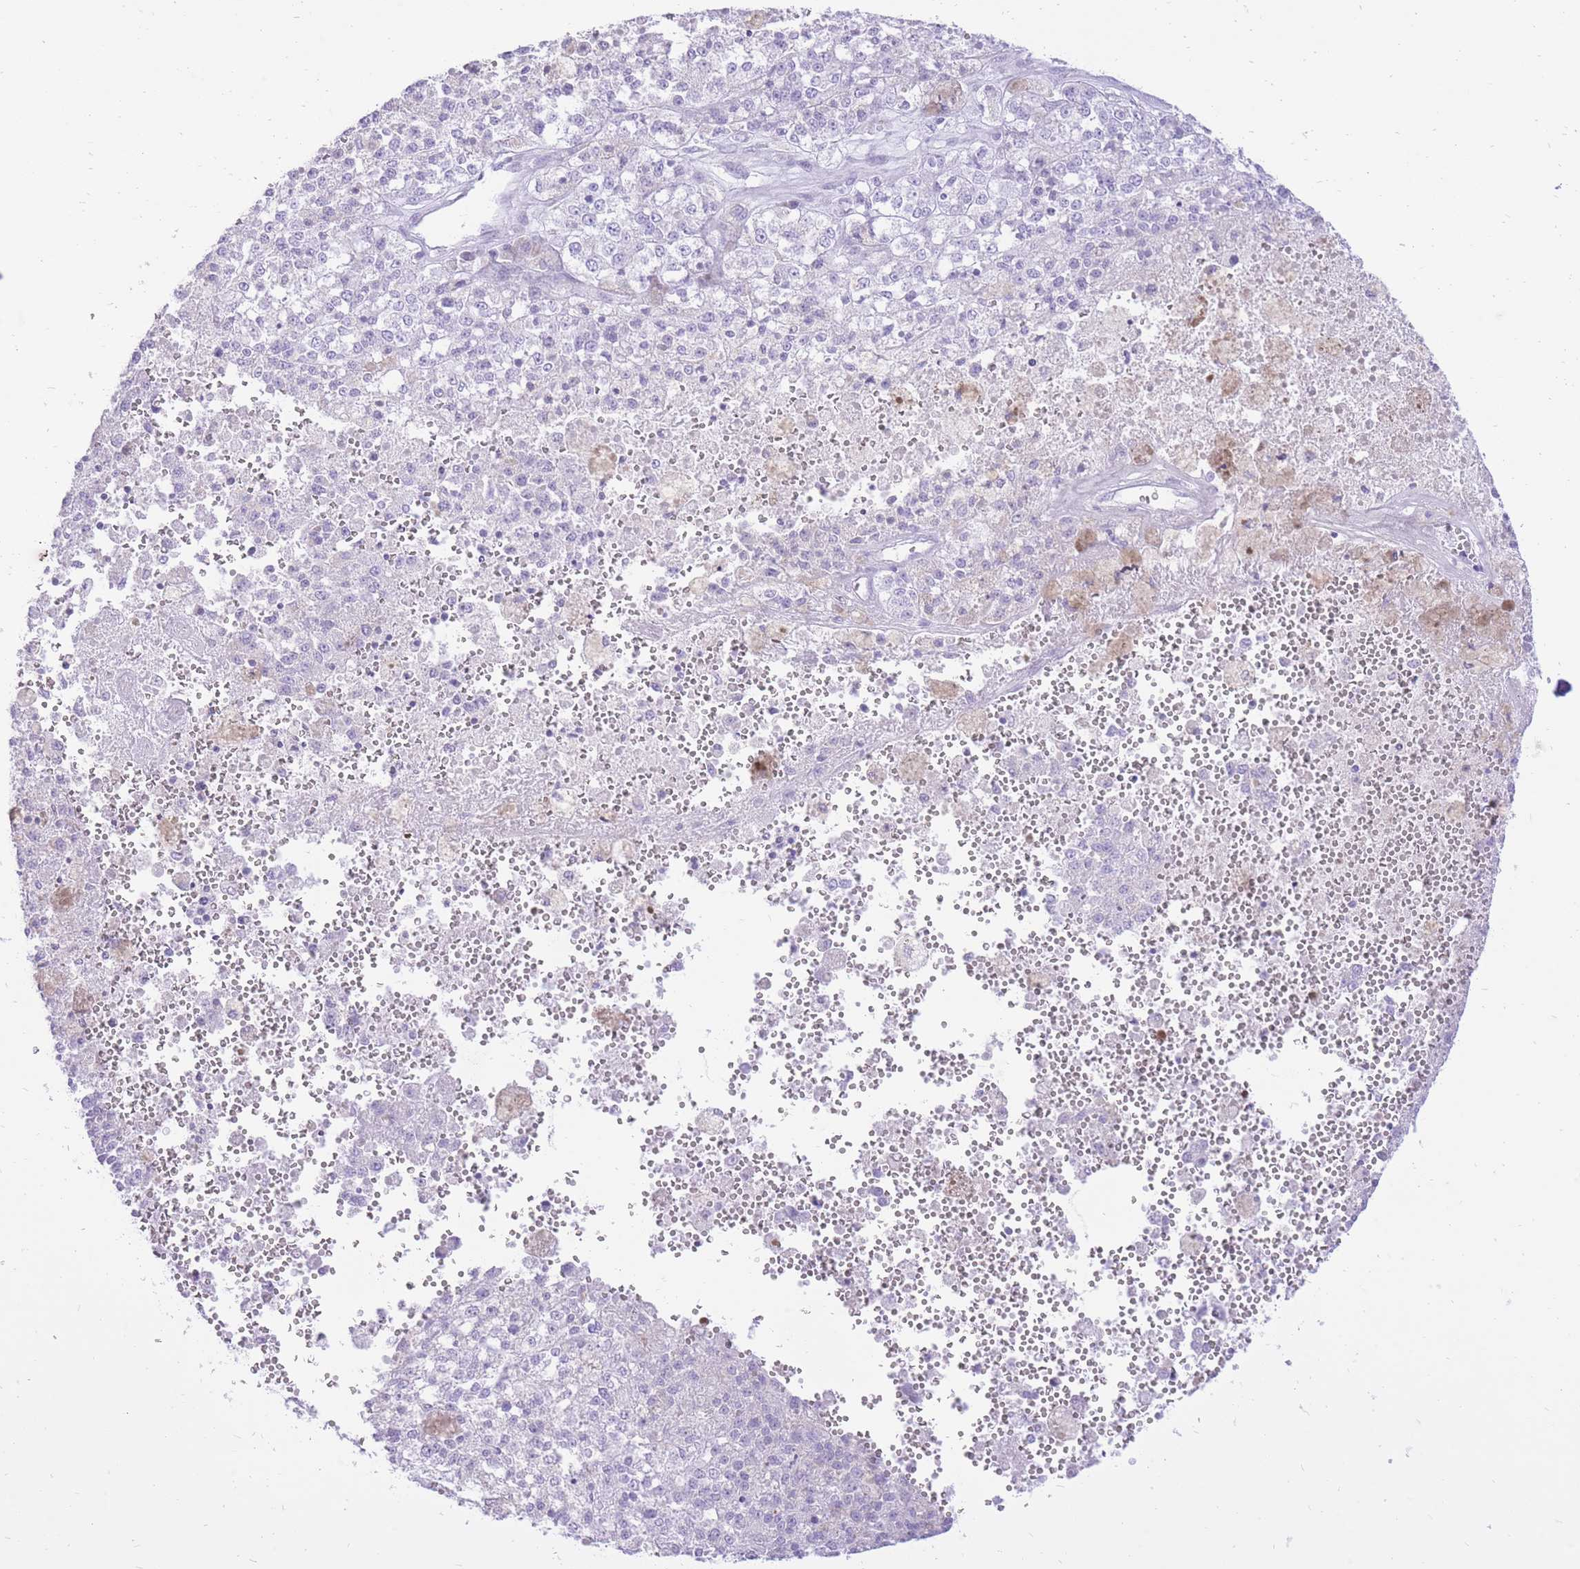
{"staining": {"intensity": "negative", "quantity": "none", "location": "none"}, "tissue": "melanoma", "cell_type": "Tumor cells", "image_type": "cancer", "snomed": [{"axis": "morphology", "description": "Malignant melanoma, NOS"}, {"axis": "topography", "description": "Skin"}], "caption": "This is a photomicrograph of immunohistochemistry (IHC) staining of melanoma, which shows no staining in tumor cells.", "gene": "SLC4A4", "patient": {"sex": "female", "age": 64}}